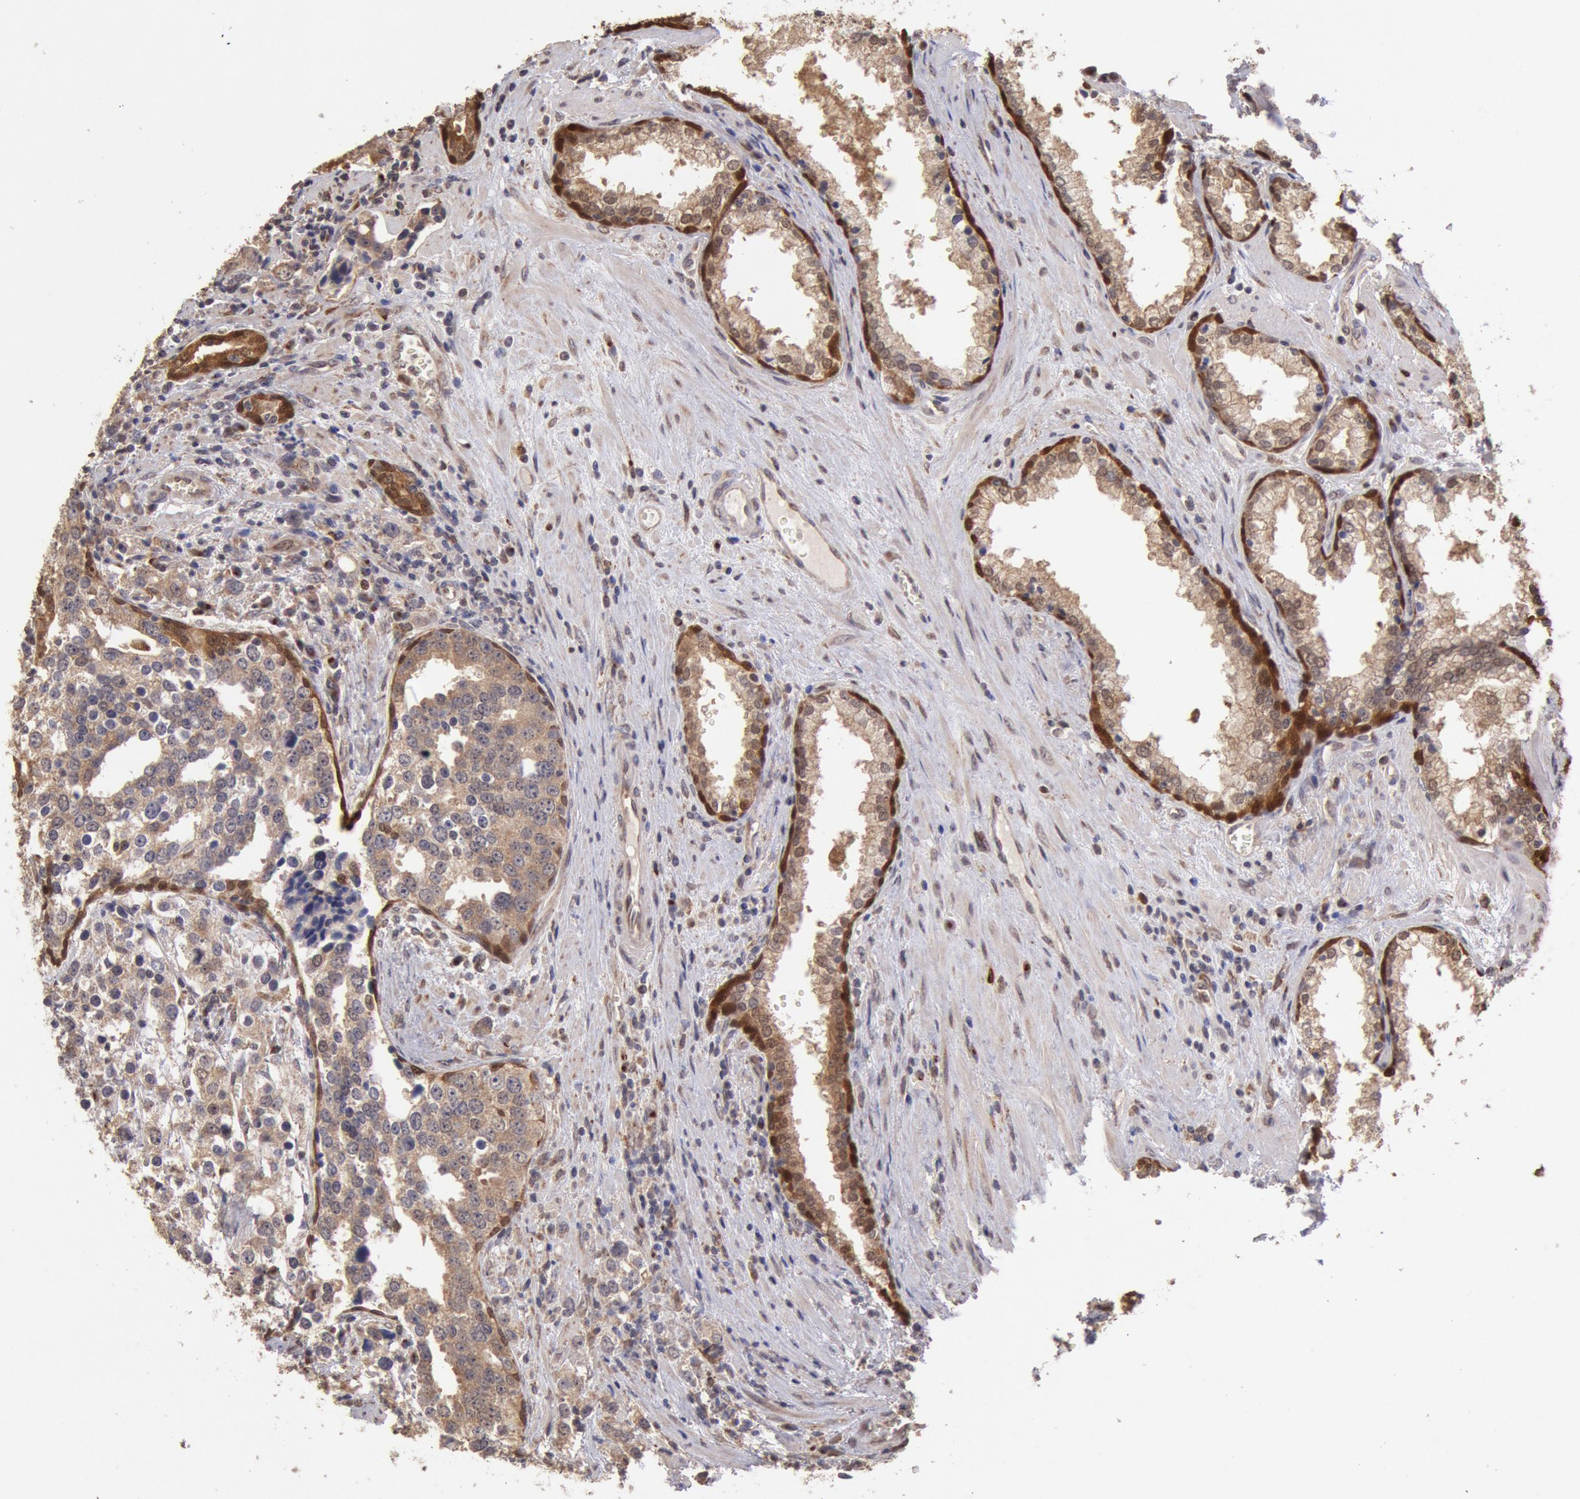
{"staining": {"intensity": "moderate", "quantity": ">75%", "location": "cytoplasmic/membranous"}, "tissue": "prostate cancer", "cell_type": "Tumor cells", "image_type": "cancer", "snomed": [{"axis": "morphology", "description": "Adenocarcinoma, High grade"}, {"axis": "topography", "description": "Prostate"}], "caption": "The histopathology image demonstrates a brown stain indicating the presence of a protein in the cytoplasmic/membranous of tumor cells in prostate cancer (high-grade adenocarcinoma). (Brightfield microscopy of DAB IHC at high magnification).", "gene": "COMT", "patient": {"sex": "male", "age": 71}}